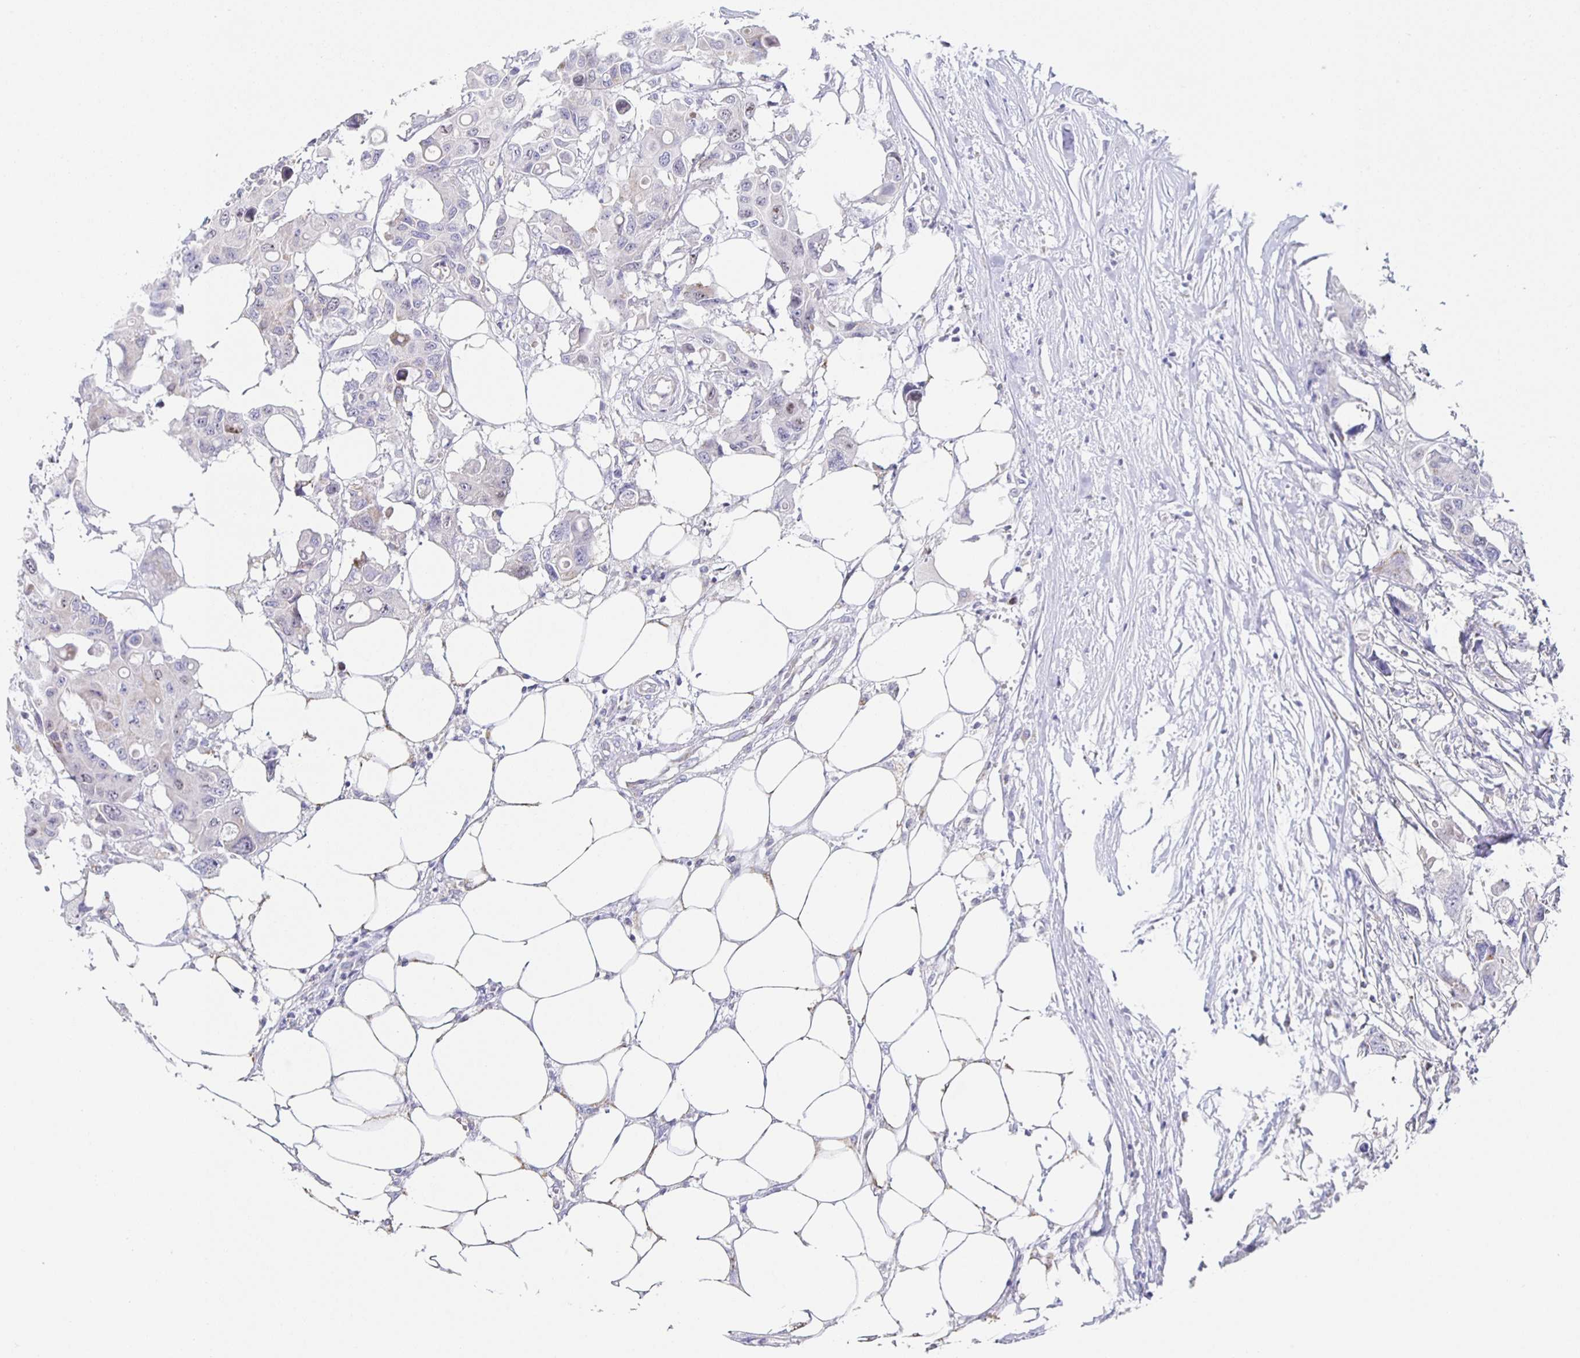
{"staining": {"intensity": "moderate", "quantity": "<25%", "location": "nuclear"}, "tissue": "colorectal cancer", "cell_type": "Tumor cells", "image_type": "cancer", "snomed": [{"axis": "morphology", "description": "Adenocarcinoma, NOS"}, {"axis": "topography", "description": "Colon"}], "caption": "The image exhibits a brown stain indicating the presence of a protein in the nuclear of tumor cells in adenocarcinoma (colorectal). (Brightfield microscopy of DAB IHC at high magnification).", "gene": "CENPH", "patient": {"sex": "male", "age": 77}}